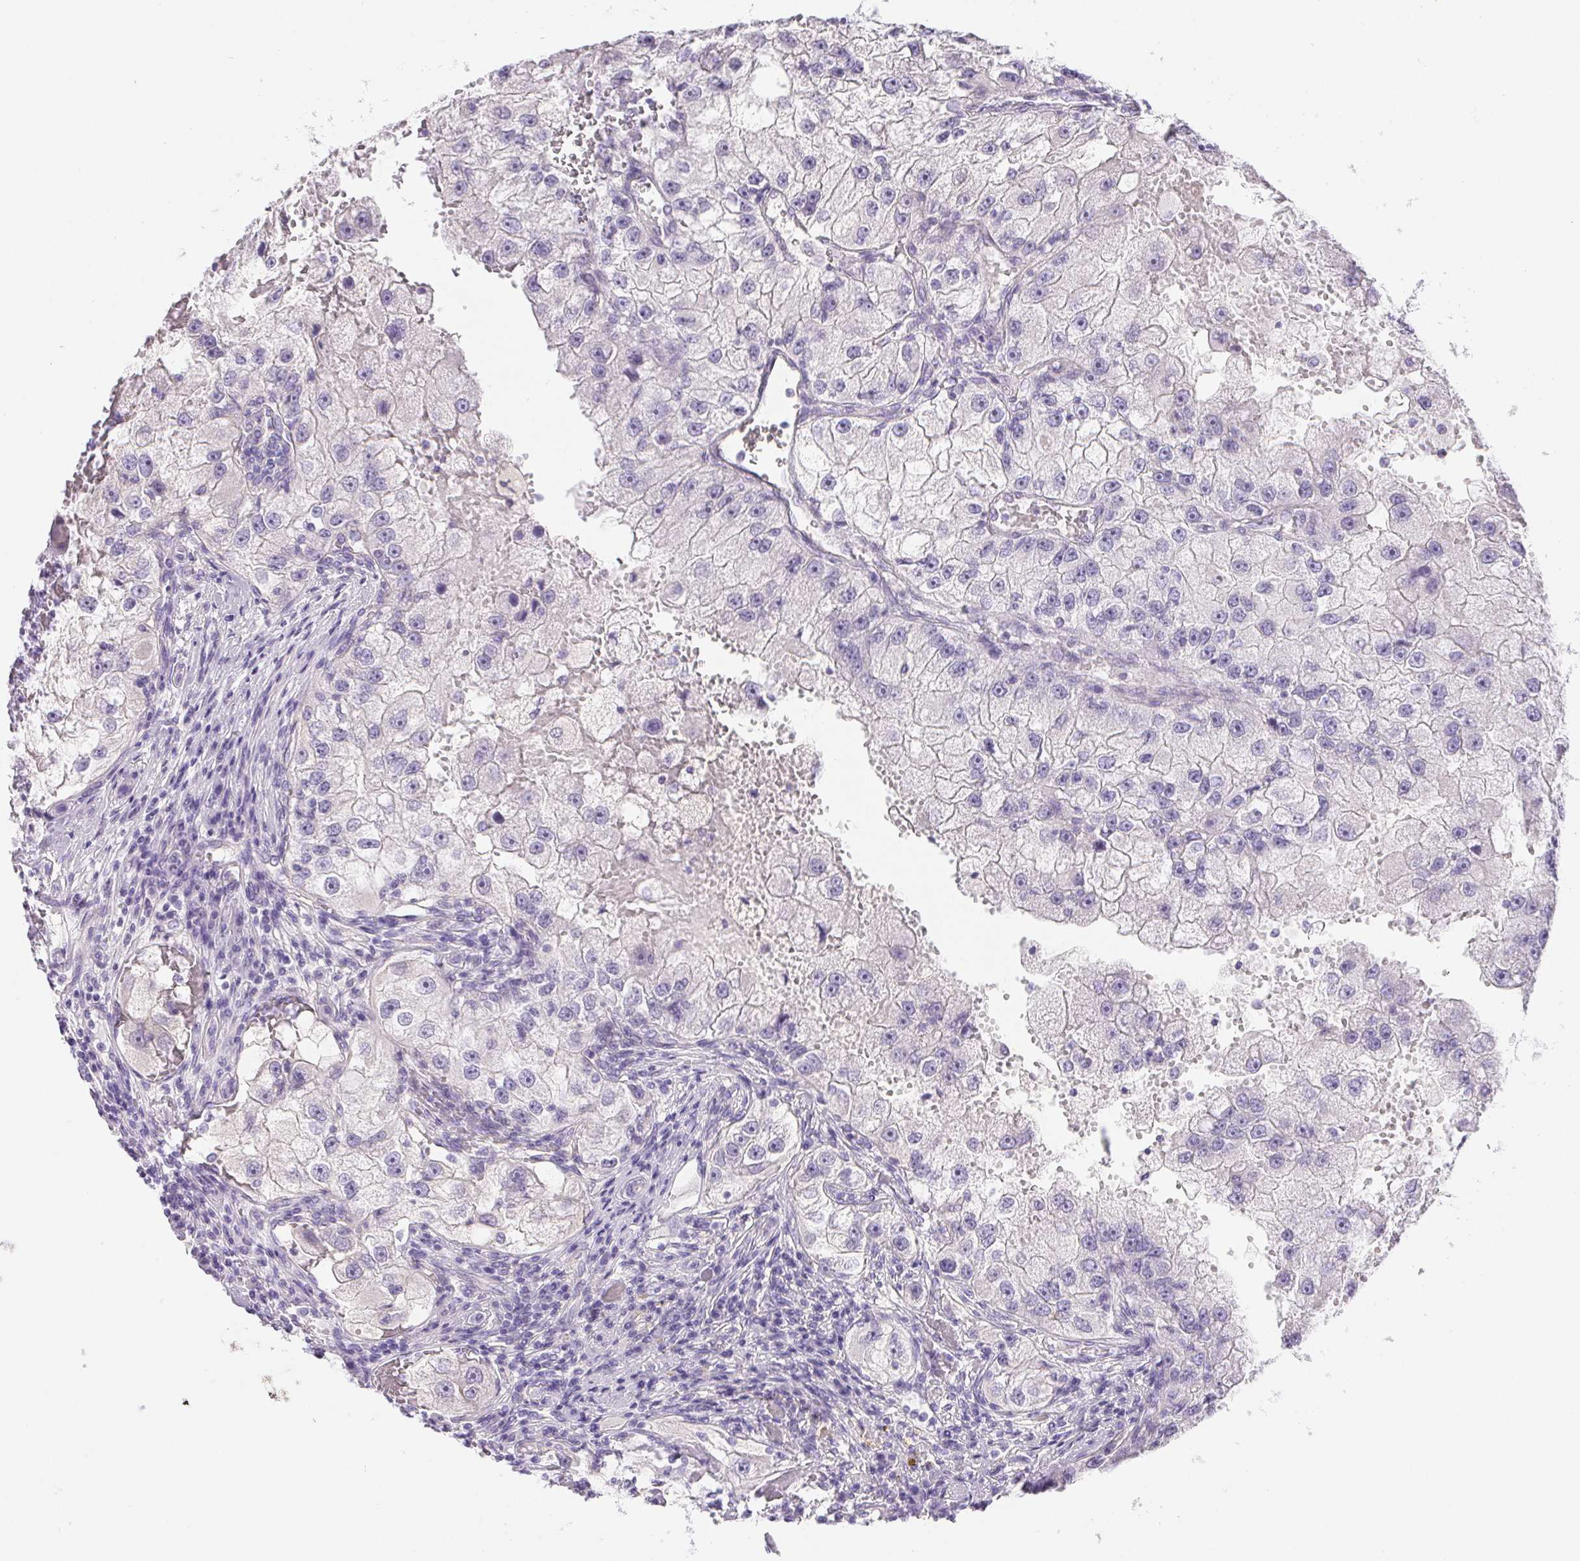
{"staining": {"intensity": "negative", "quantity": "none", "location": "none"}, "tissue": "renal cancer", "cell_type": "Tumor cells", "image_type": "cancer", "snomed": [{"axis": "morphology", "description": "Adenocarcinoma, NOS"}, {"axis": "topography", "description": "Kidney"}], "caption": "A photomicrograph of human adenocarcinoma (renal) is negative for staining in tumor cells.", "gene": "PNLIP", "patient": {"sex": "male", "age": 63}}